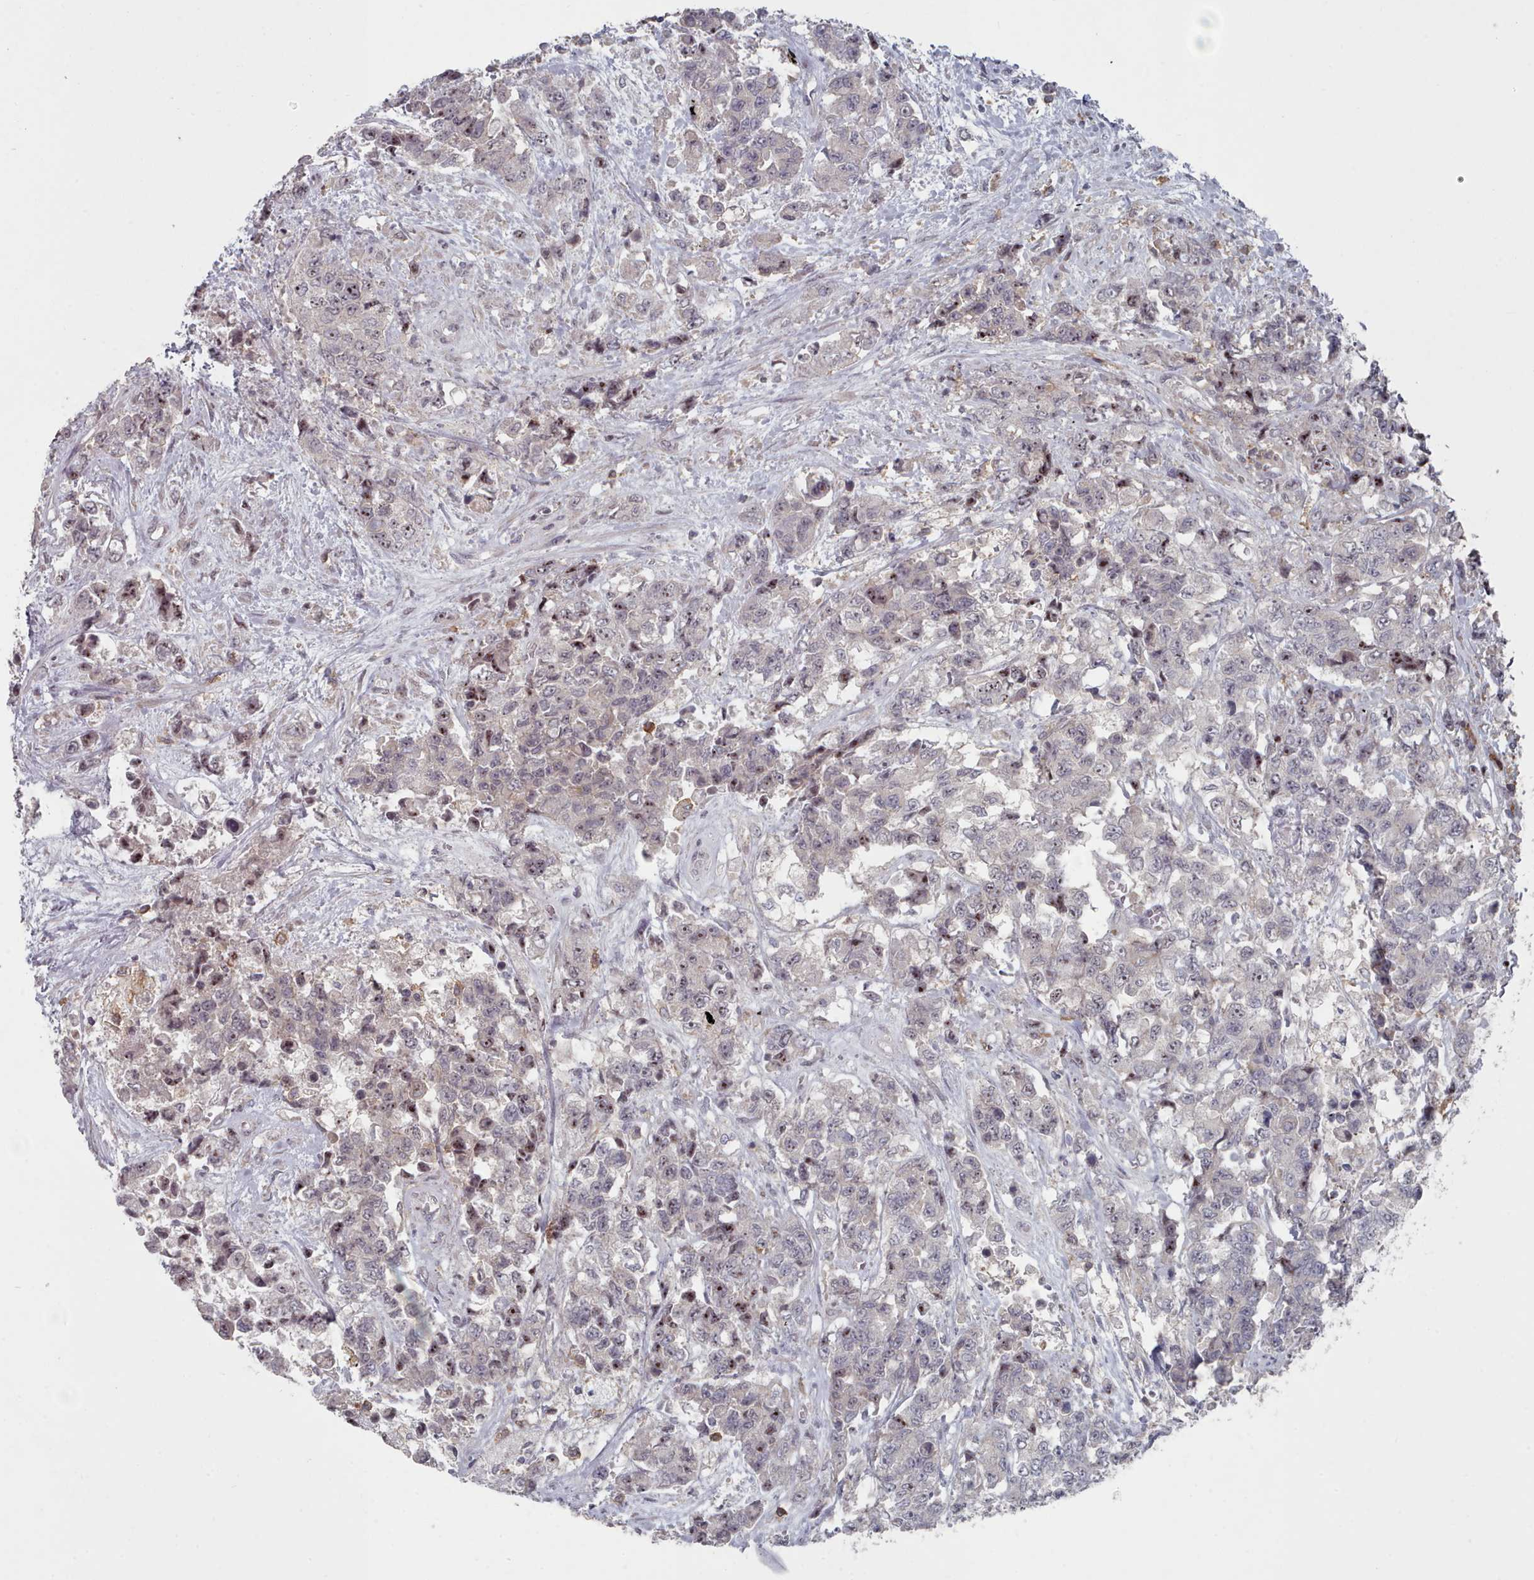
{"staining": {"intensity": "moderate", "quantity": "<25%", "location": "nuclear"}, "tissue": "urothelial cancer", "cell_type": "Tumor cells", "image_type": "cancer", "snomed": [{"axis": "morphology", "description": "Urothelial carcinoma, High grade"}, {"axis": "topography", "description": "Urinary bladder"}], "caption": "DAB immunohistochemical staining of human high-grade urothelial carcinoma exhibits moderate nuclear protein staining in about <25% of tumor cells.", "gene": "COL8A2", "patient": {"sex": "female", "age": 78}}